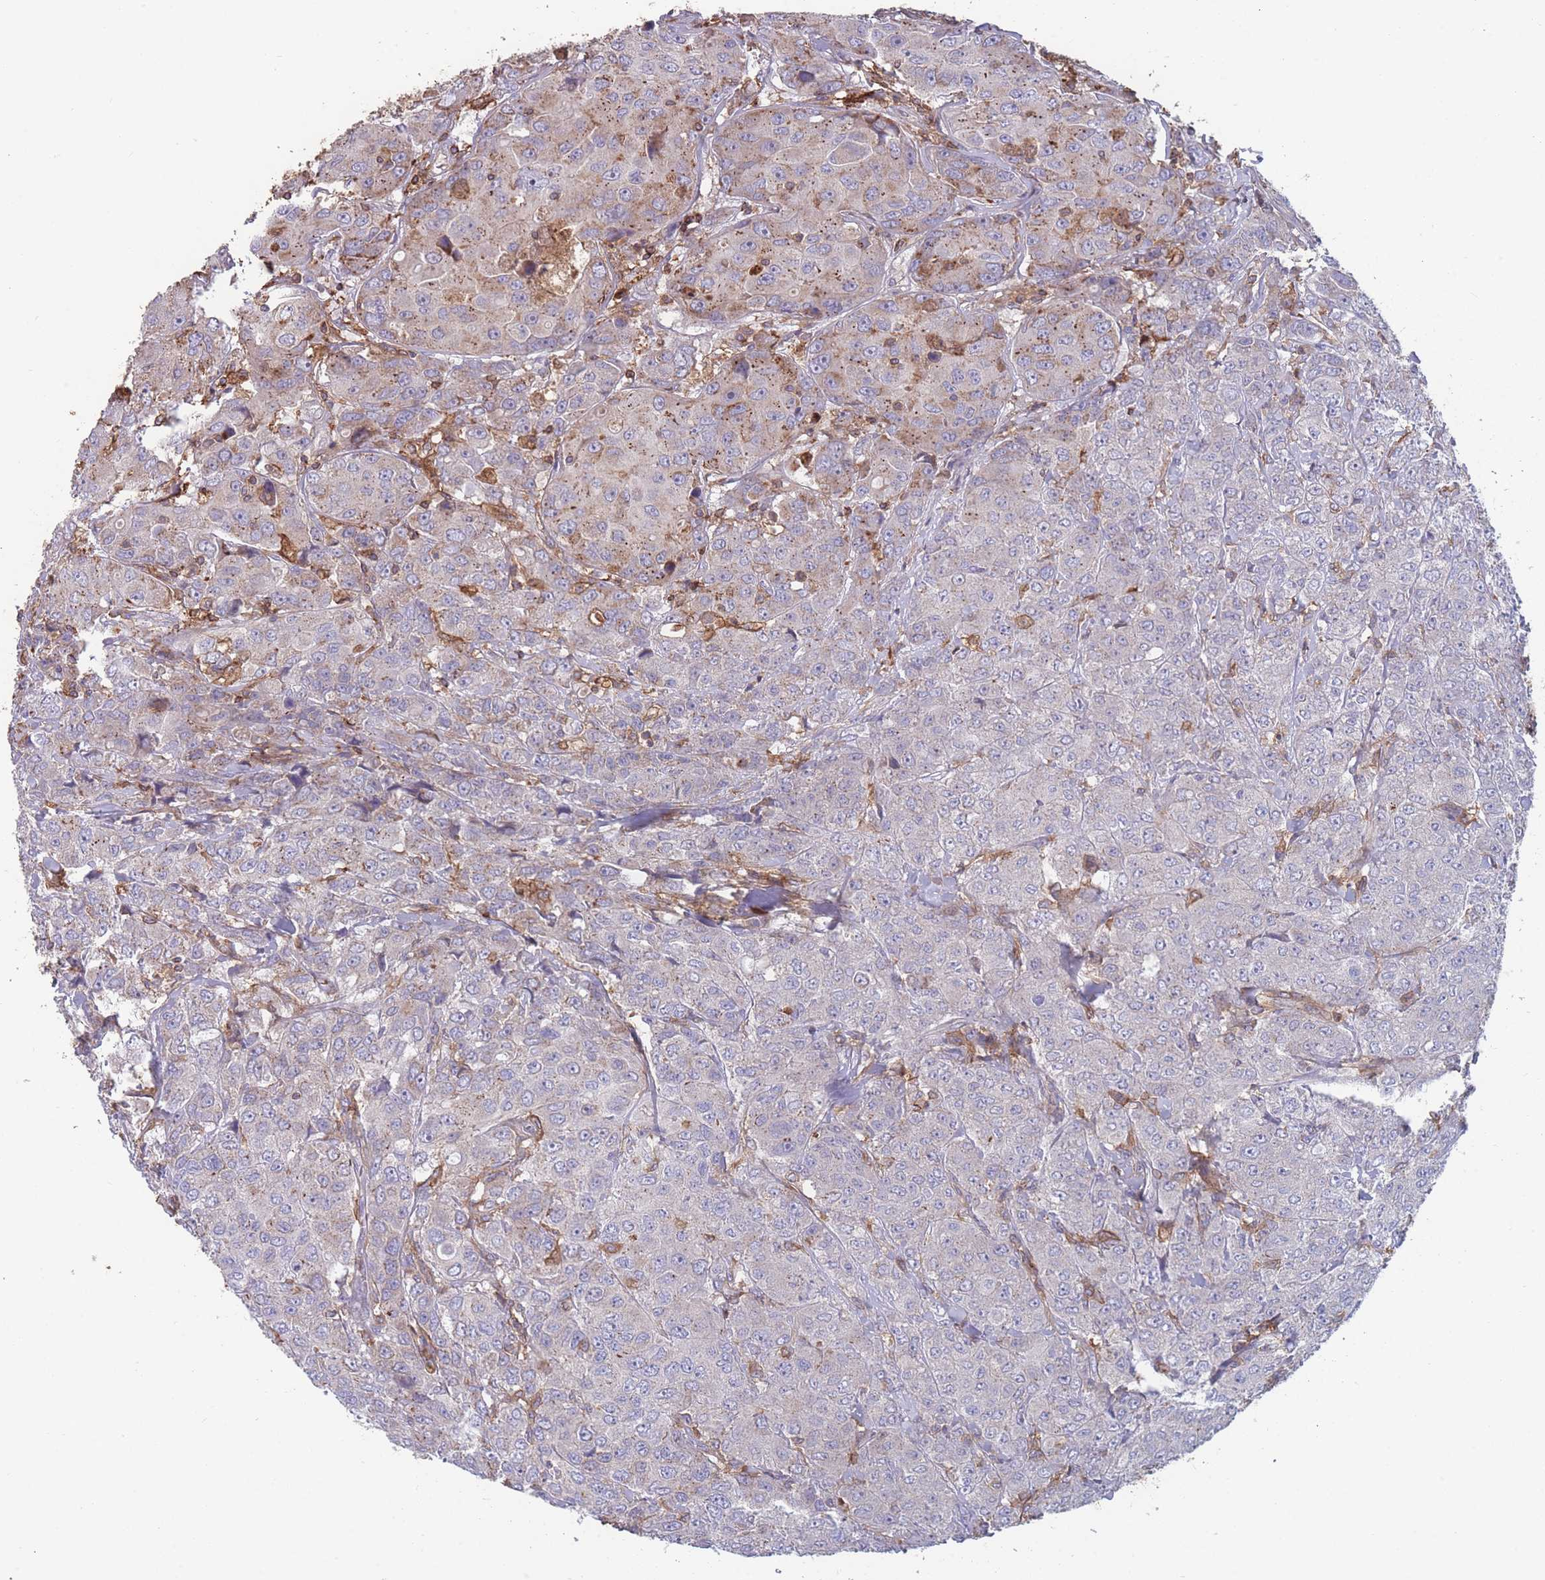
{"staining": {"intensity": "weak", "quantity": "<25%", "location": "cytoplasmic/membranous"}, "tissue": "breast cancer", "cell_type": "Tumor cells", "image_type": "cancer", "snomed": [{"axis": "morphology", "description": "Duct carcinoma"}, {"axis": "topography", "description": "Breast"}], "caption": "An immunohistochemistry (IHC) micrograph of breast infiltrating ductal carcinoma is shown. There is no staining in tumor cells of breast infiltrating ductal carcinoma.", "gene": "CD33", "patient": {"sex": "female", "age": 43}}